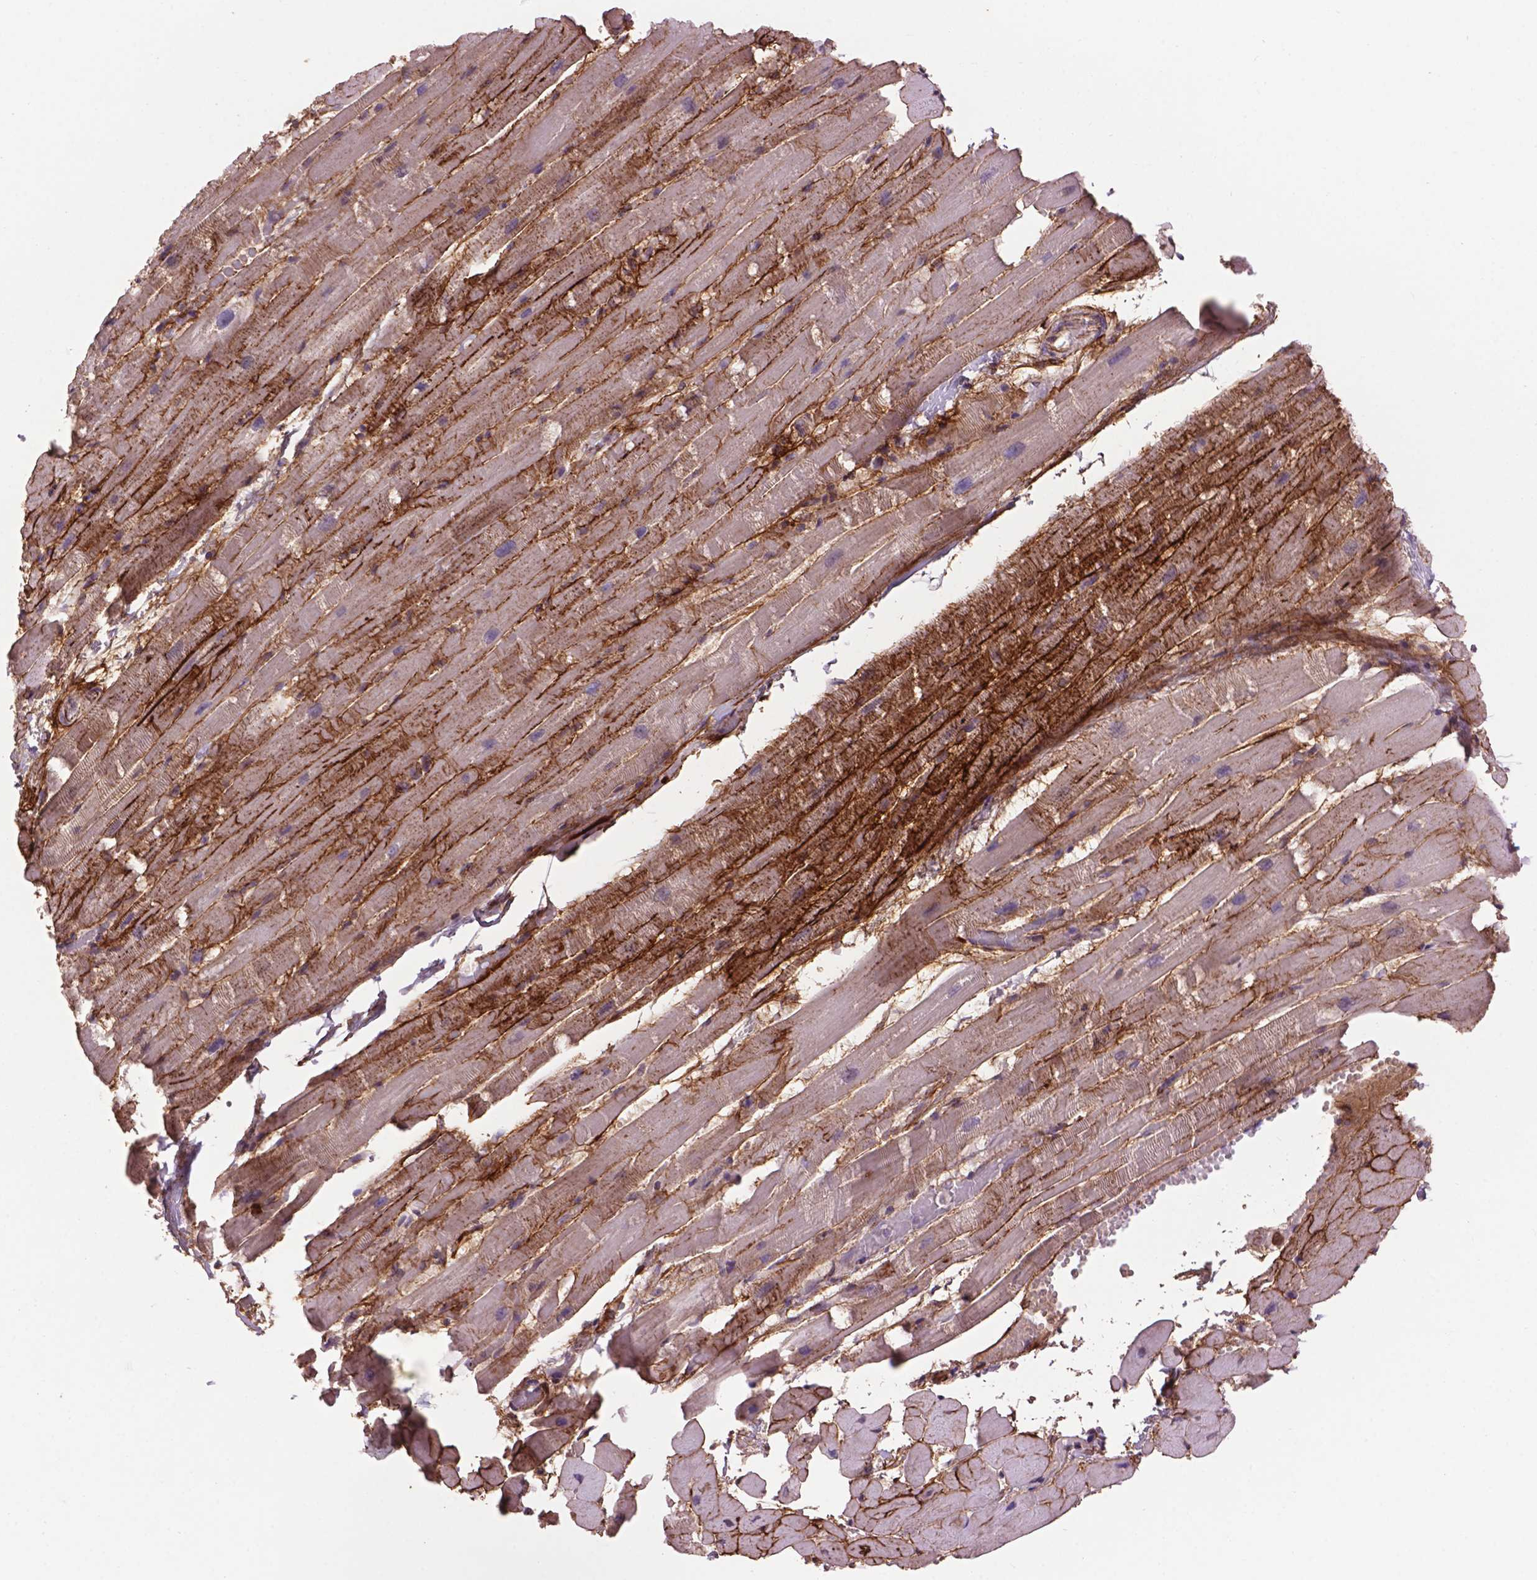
{"staining": {"intensity": "moderate", "quantity": "<25%", "location": "cytoplasmic/membranous"}, "tissue": "heart muscle", "cell_type": "Cardiomyocytes", "image_type": "normal", "snomed": [{"axis": "morphology", "description": "Normal tissue, NOS"}, {"axis": "topography", "description": "Heart"}], "caption": "DAB immunohistochemical staining of normal heart muscle shows moderate cytoplasmic/membranous protein positivity in about <25% of cardiomyocytes.", "gene": "LRRC3C", "patient": {"sex": "male", "age": 37}}